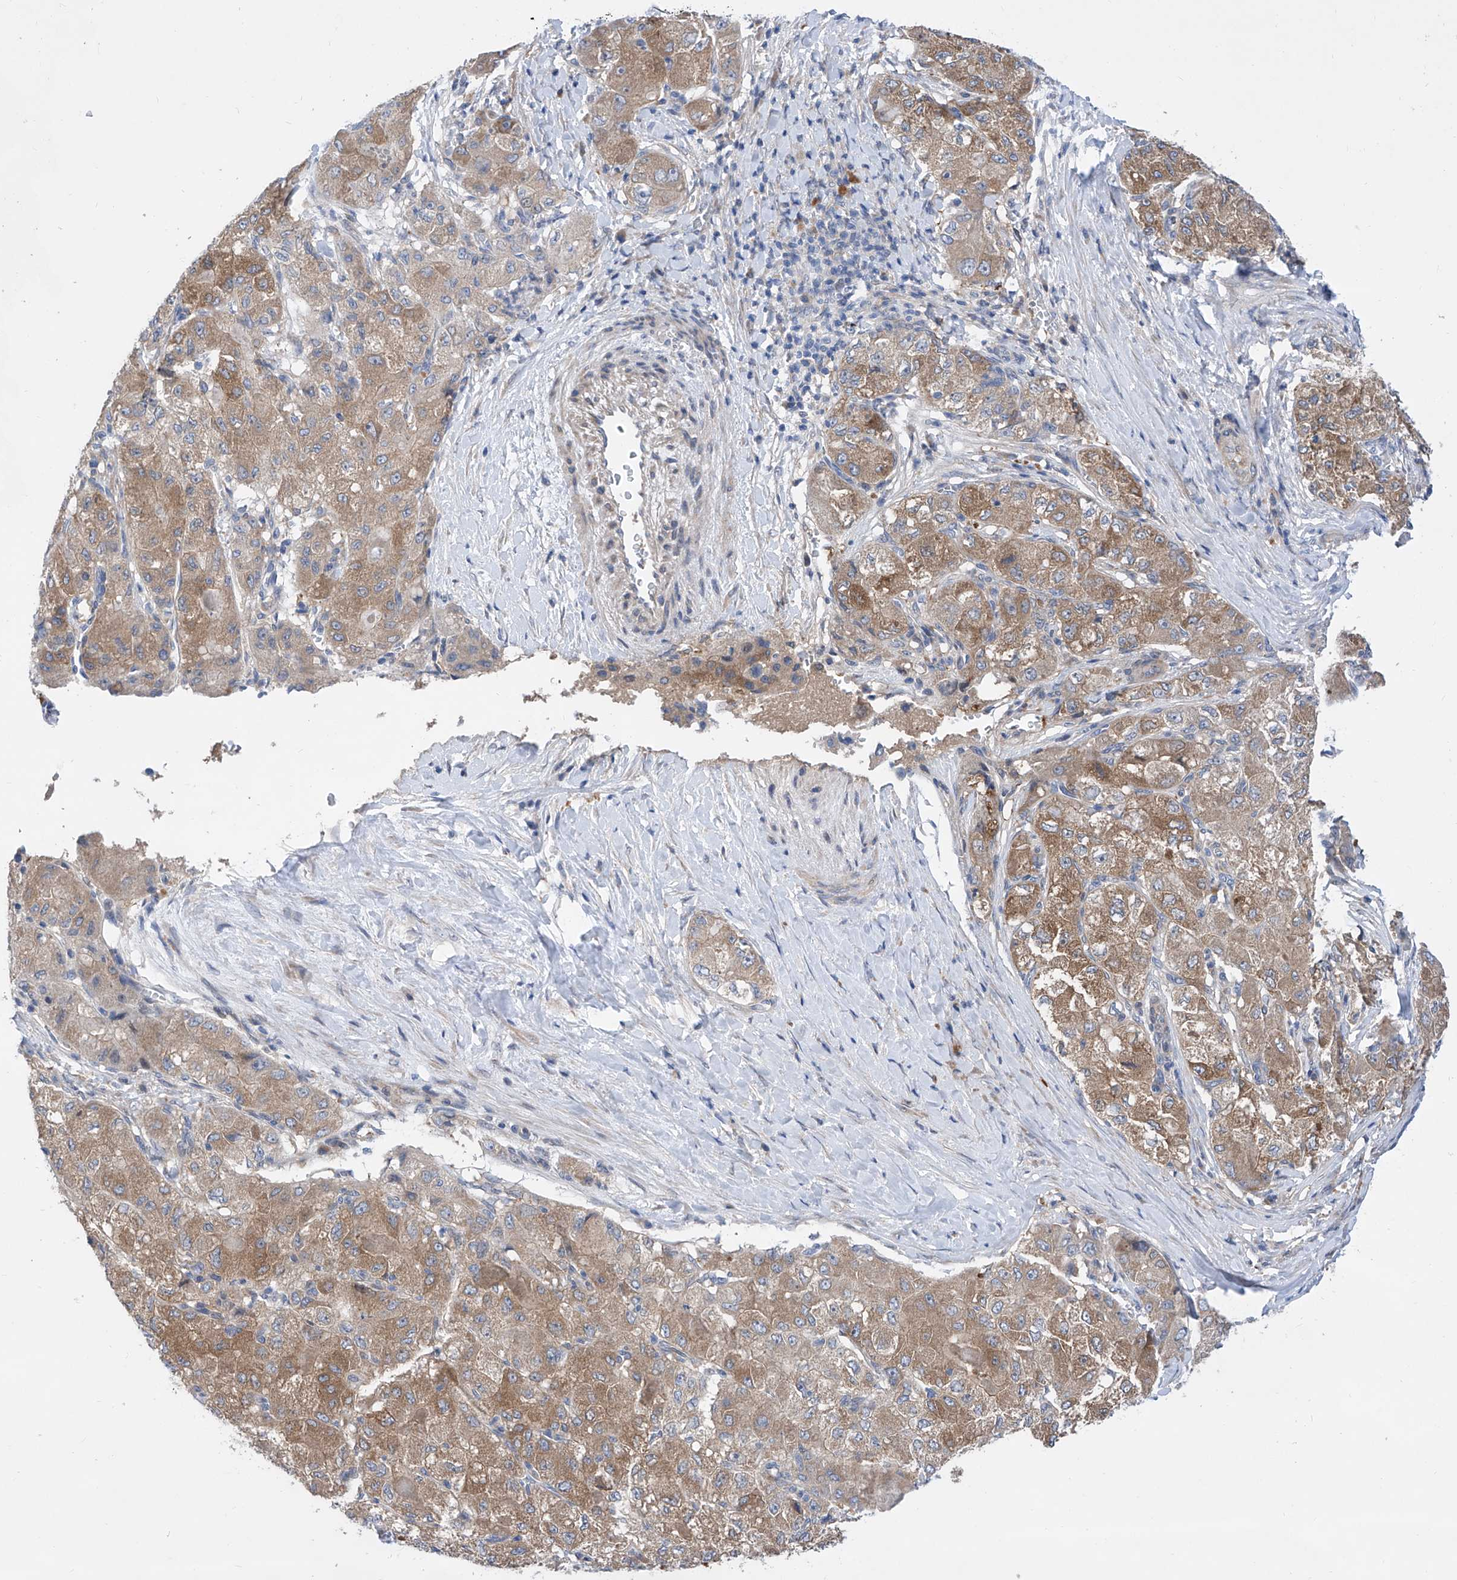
{"staining": {"intensity": "moderate", "quantity": ">75%", "location": "cytoplasmic/membranous"}, "tissue": "liver cancer", "cell_type": "Tumor cells", "image_type": "cancer", "snomed": [{"axis": "morphology", "description": "Carcinoma, Hepatocellular, NOS"}, {"axis": "topography", "description": "Liver"}], "caption": "DAB (3,3'-diaminobenzidine) immunohistochemical staining of human hepatocellular carcinoma (liver) reveals moderate cytoplasmic/membranous protein expression in about >75% of tumor cells.", "gene": "SRBD1", "patient": {"sex": "male", "age": 80}}